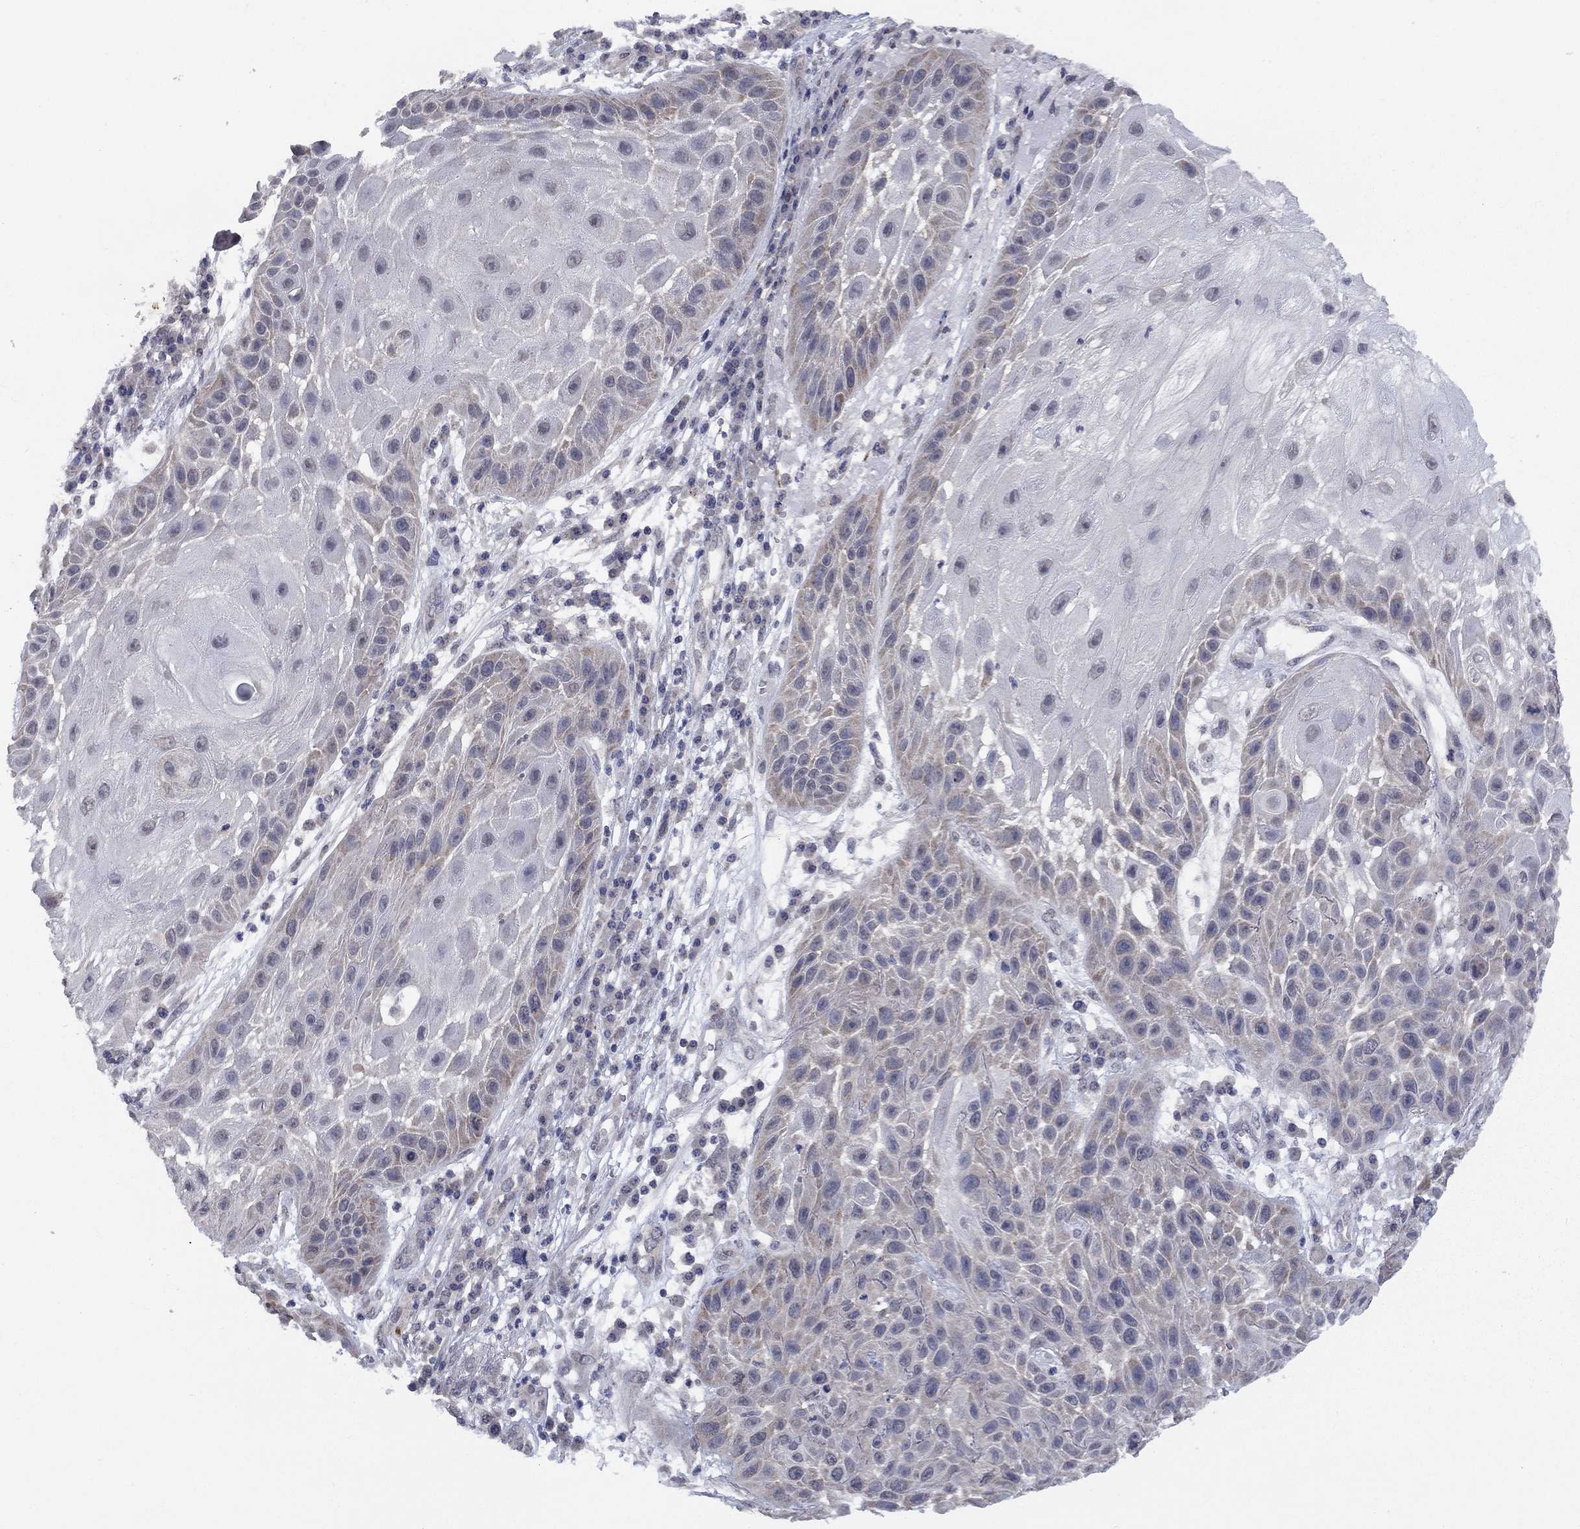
{"staining": {"intensity": "negative", "quantity": "none", "location": "none"}, "tissue": "skin cancer", "cell_type": "Tumor cells", "image_type": "cancer", "snomed": [{"axis": "morphology", "description": "Normal tissue, NOS"}, {"axis": "morphology", "description": "Squamous cell carcinoma, NOS"}, {"axis": "topography", "description": "Skin"}], "caption": "Tumor cells are negative for brown protein staining in skin squamous cell carcinoma. The staining was performed using DAB (3,3'-diaminobenzidine) to visualize the protein expression in brown, while the nuclei were stained in blue with hematoxylin (Magnification: 20x).", "gene": "SPATA33", "patient": {"sex": "male", "age": 79}}